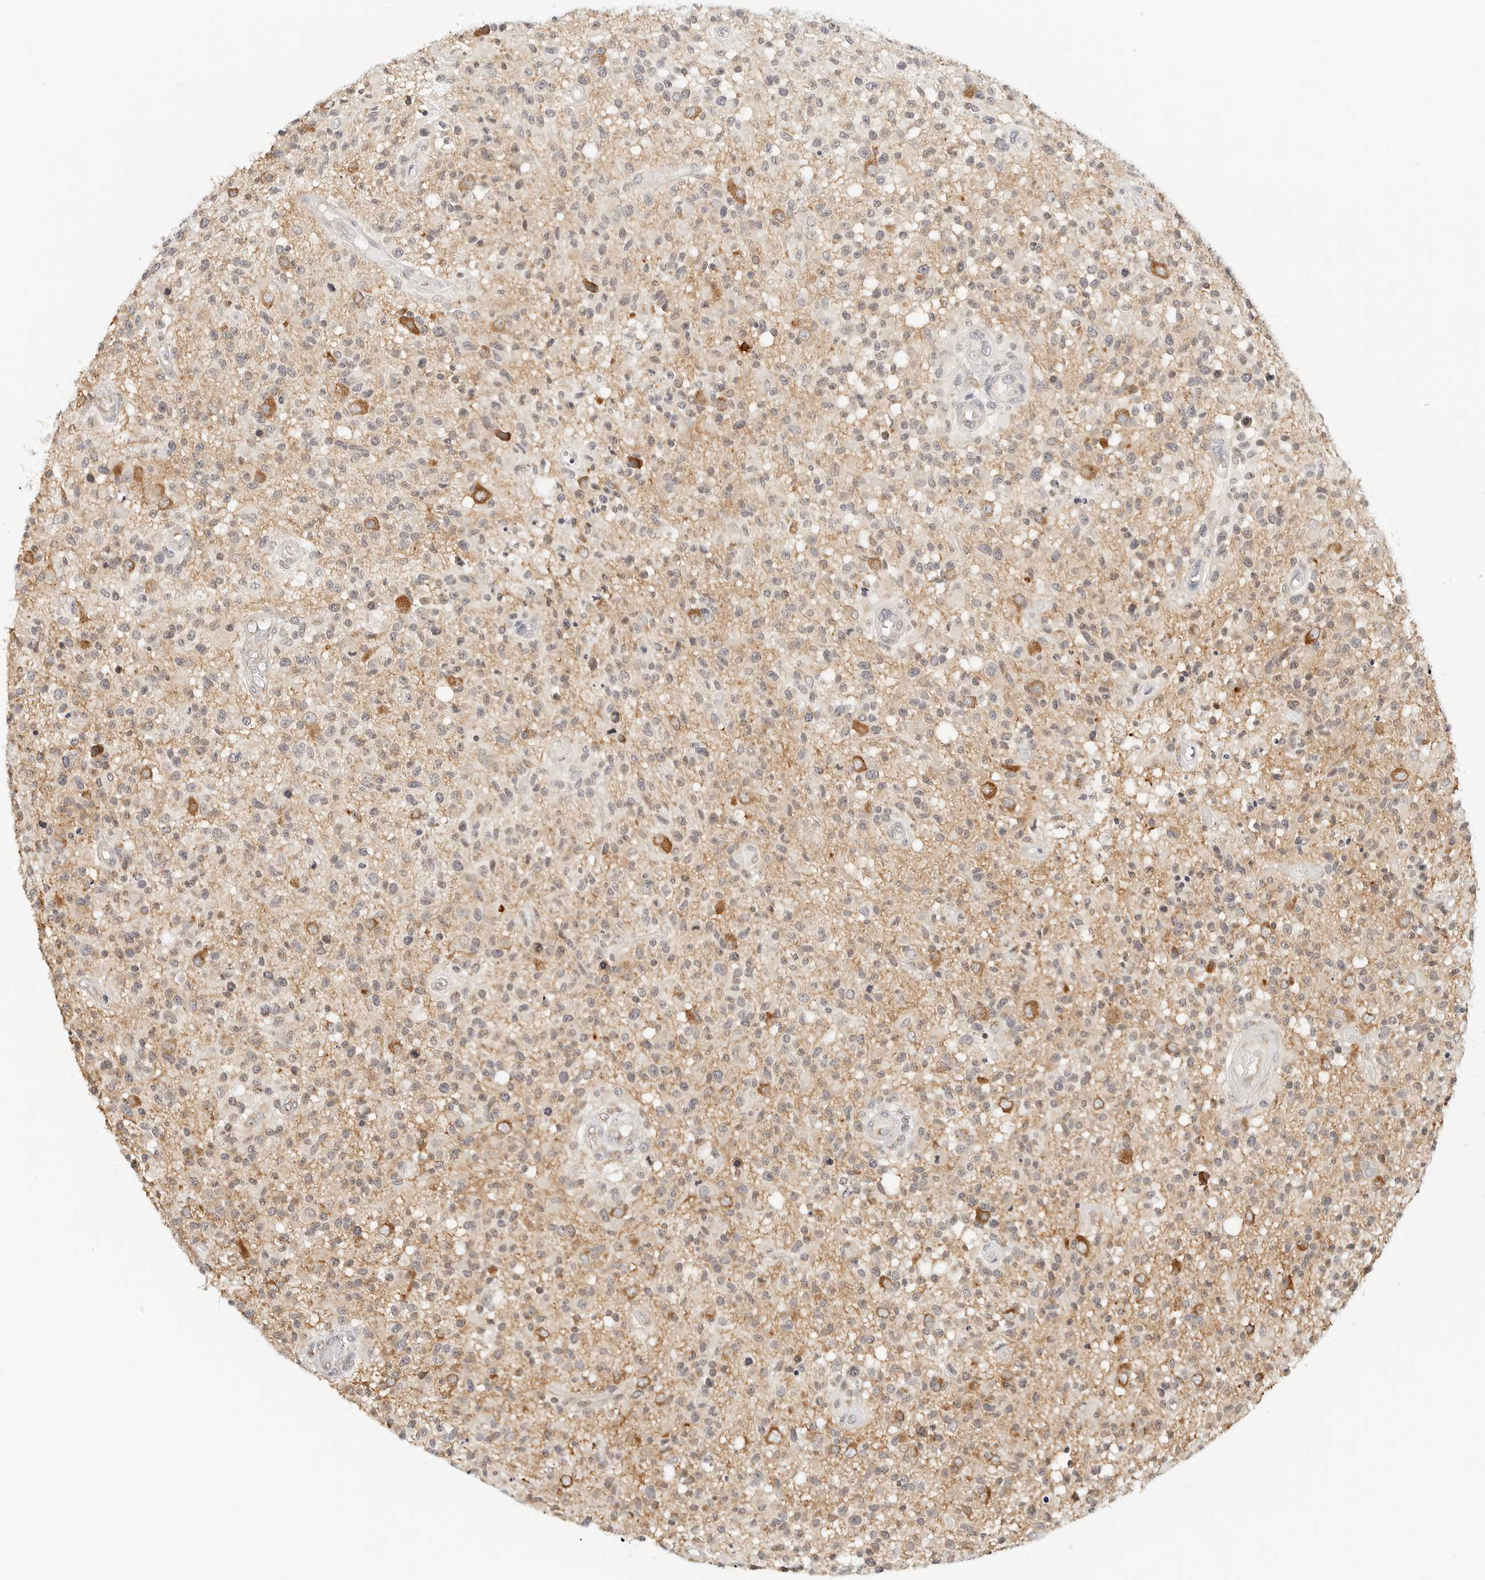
{"staining": {"intensity": "weak", "quantity": "25%-75%", "location": "cytoplasmic/membranous"}, "tissue": "glioma", "cell_type": "Tumor cells", "image_type": "cancer", "snomed": [{"axis": "morphology", "description": "Glioma, malignant, High grade"}, {"axis": "morphology", "description": "Glioblastoma, NOS"}, {"axis": "topography", "description": "Brain"}], "caption": "Protein expression by immunohistochemistry displays weak cytoplasmic/membranous positivity in about 25%-75% of tumor cells in glioma.", "gene": "ATL1", "patient": {"sex": "male", "age": 60}}